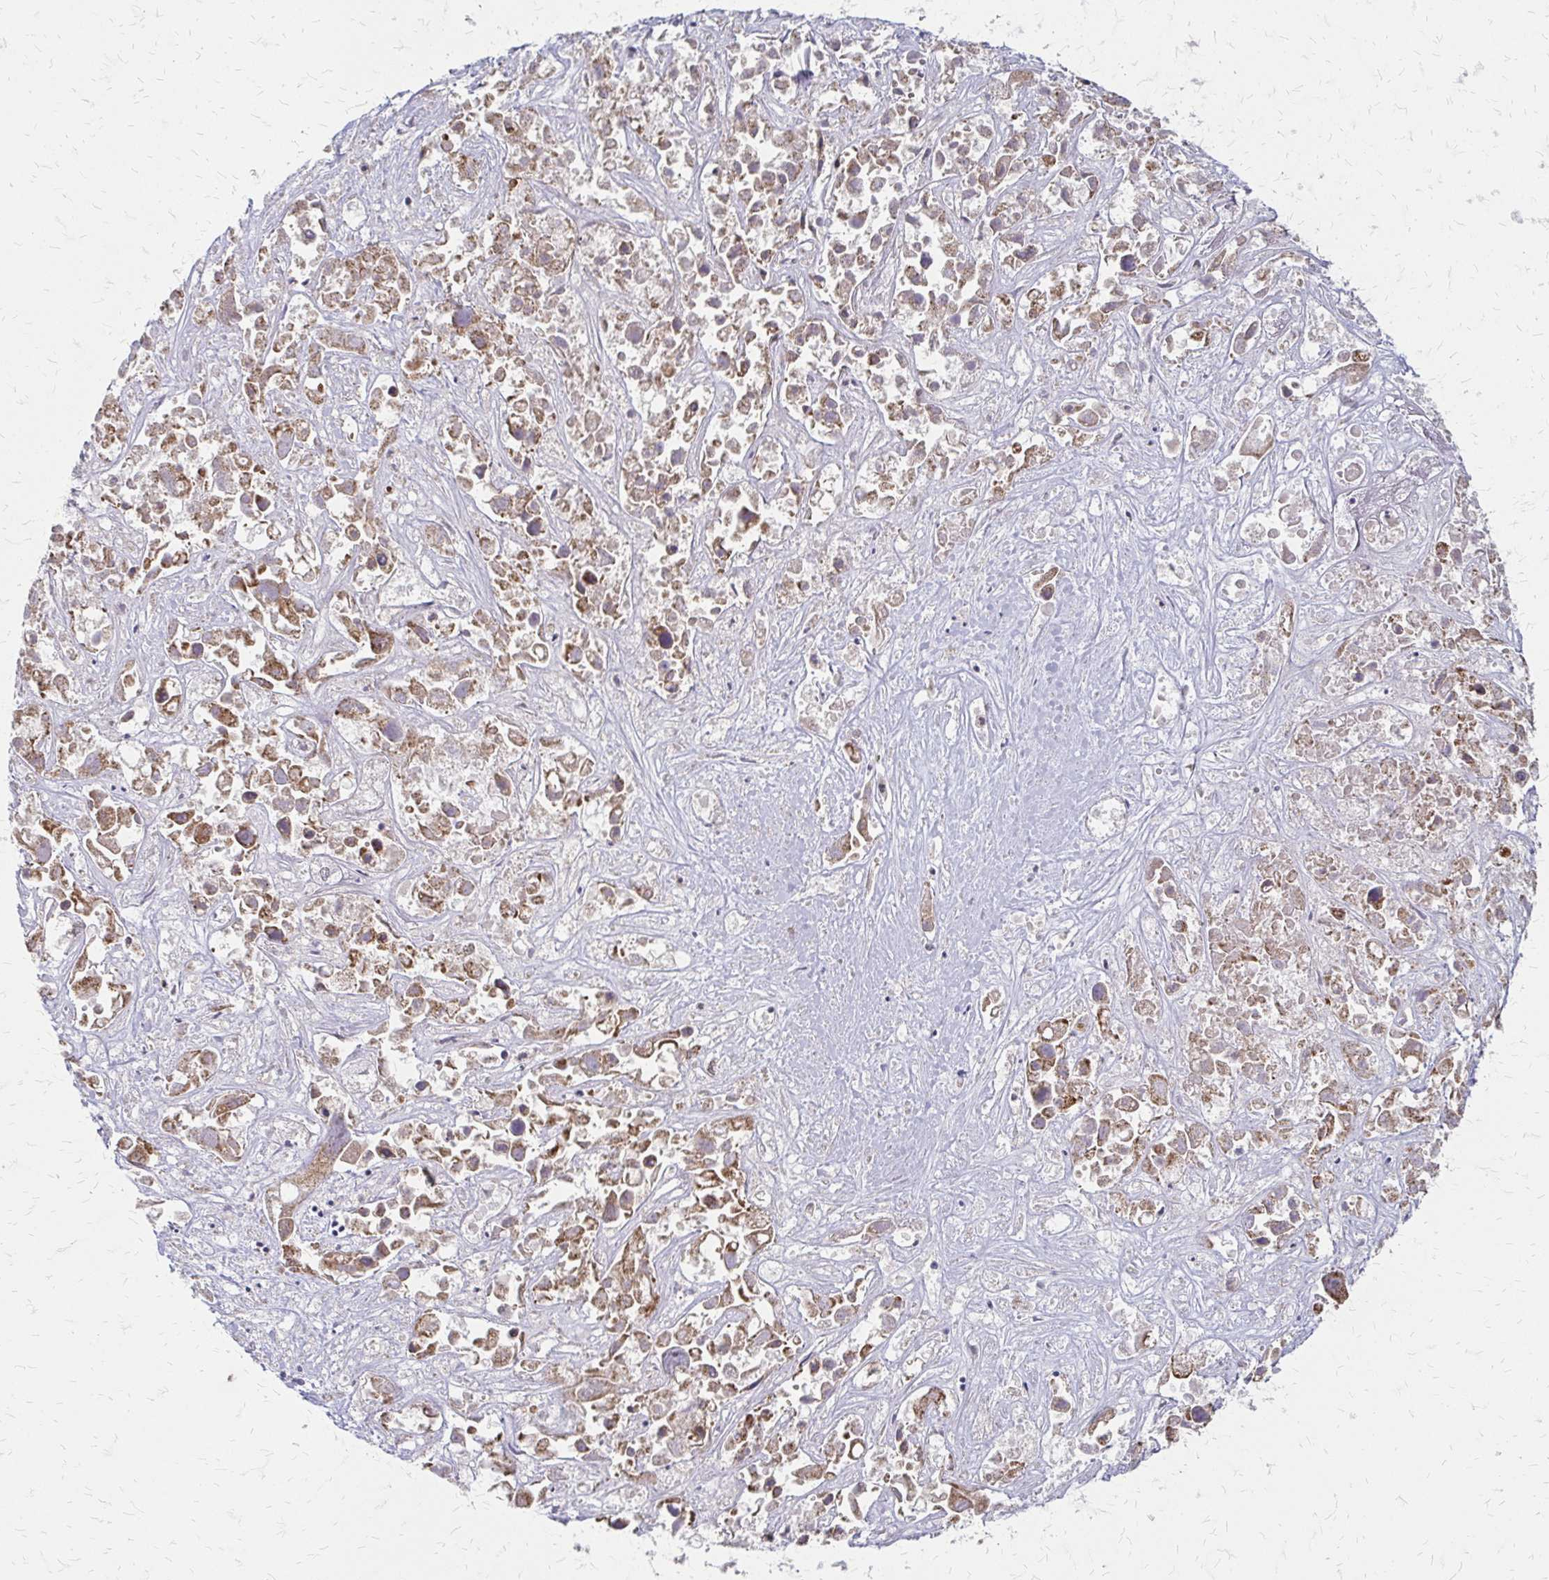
{"staining": {"intensity": "moderate", "quantity": ">75%", "location": "cytoplasmic/membranous"}, "tissue": "liver cancer", "cell_type": "Tumor cells", "image_type": "cancer", "snomed": [{"axis": "morphology", "description": "Cholangiocarcinoma"}, {"axis": "topography", "description": "Liver"}], "caption": "Immunohistochemical staining of human liver cancer (cholangiocarcinoma) demonstrates moderate cytoplasmic/membranous protein staining in approximately >75% of tumor cells. The protein of interest is shown in brown color, while the nuclei are stained blue.", "gene": "ZNF383", "patient": {"sex": "male", "age": 81}}